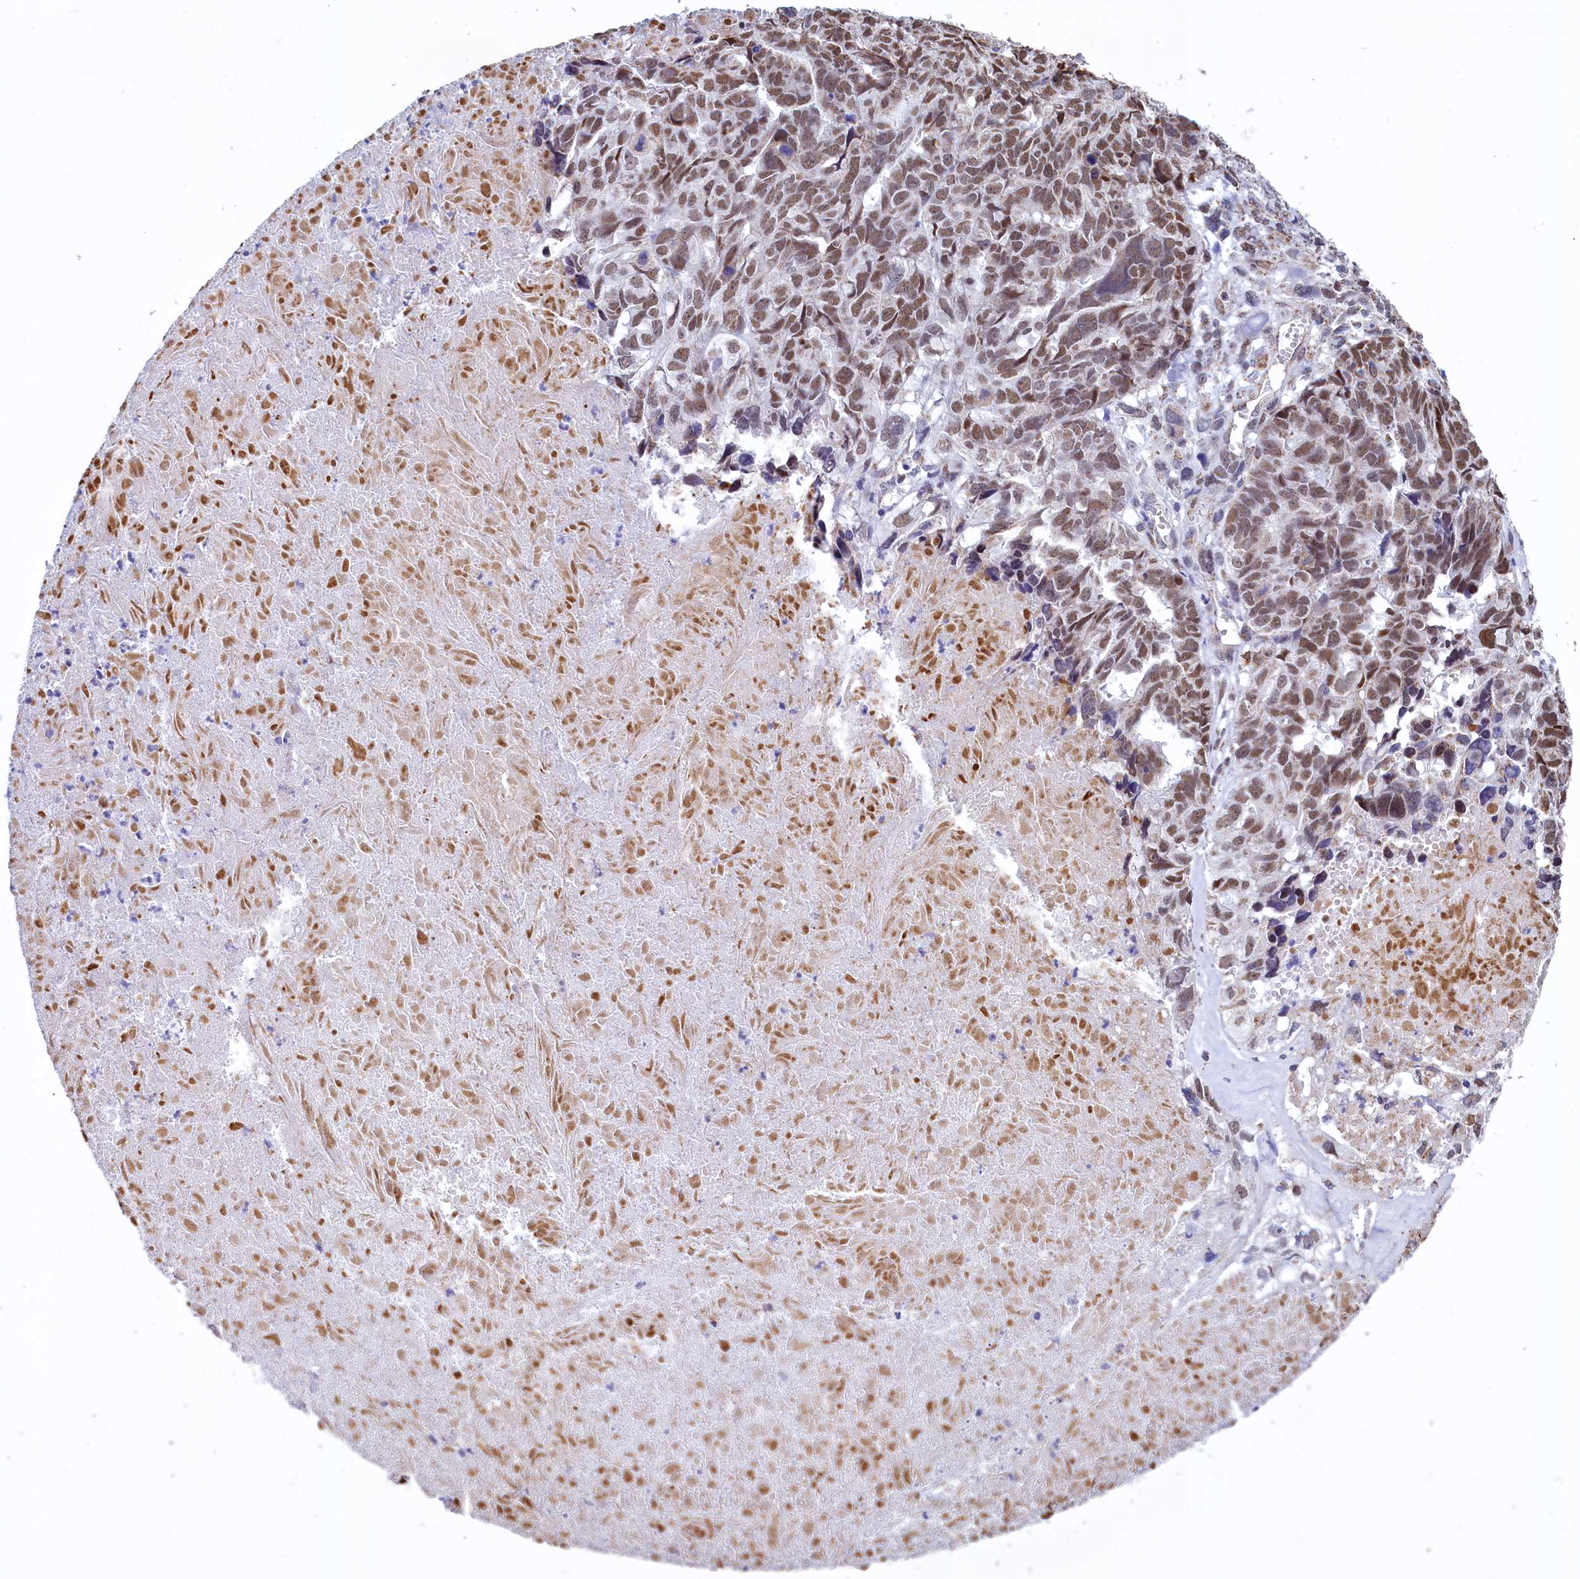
{"staining": {"intensity": "moderate", "quantity": ">75%", "location": "nuclear"}, "tissue": "ovarian cancer", "cell_type": "Tumor cells", "image_type": "cancer", "snomed": [{"axis": "morphology", "description": "Cystadenocarcinoma, serous, NOS"}, {"axis": "topography", "description": "Ovary"}], "caption": "Serous cystadenocarcinoma (ovarian) stained with DAB (3,3'-diaminobenzidine) immunohistochemistry (IHC) displays medium levels of moderate nuclear expression in approximately >75% of tumor cells.", "gene": "MORN3", "patient": {"sex": "female", "age": 79}}